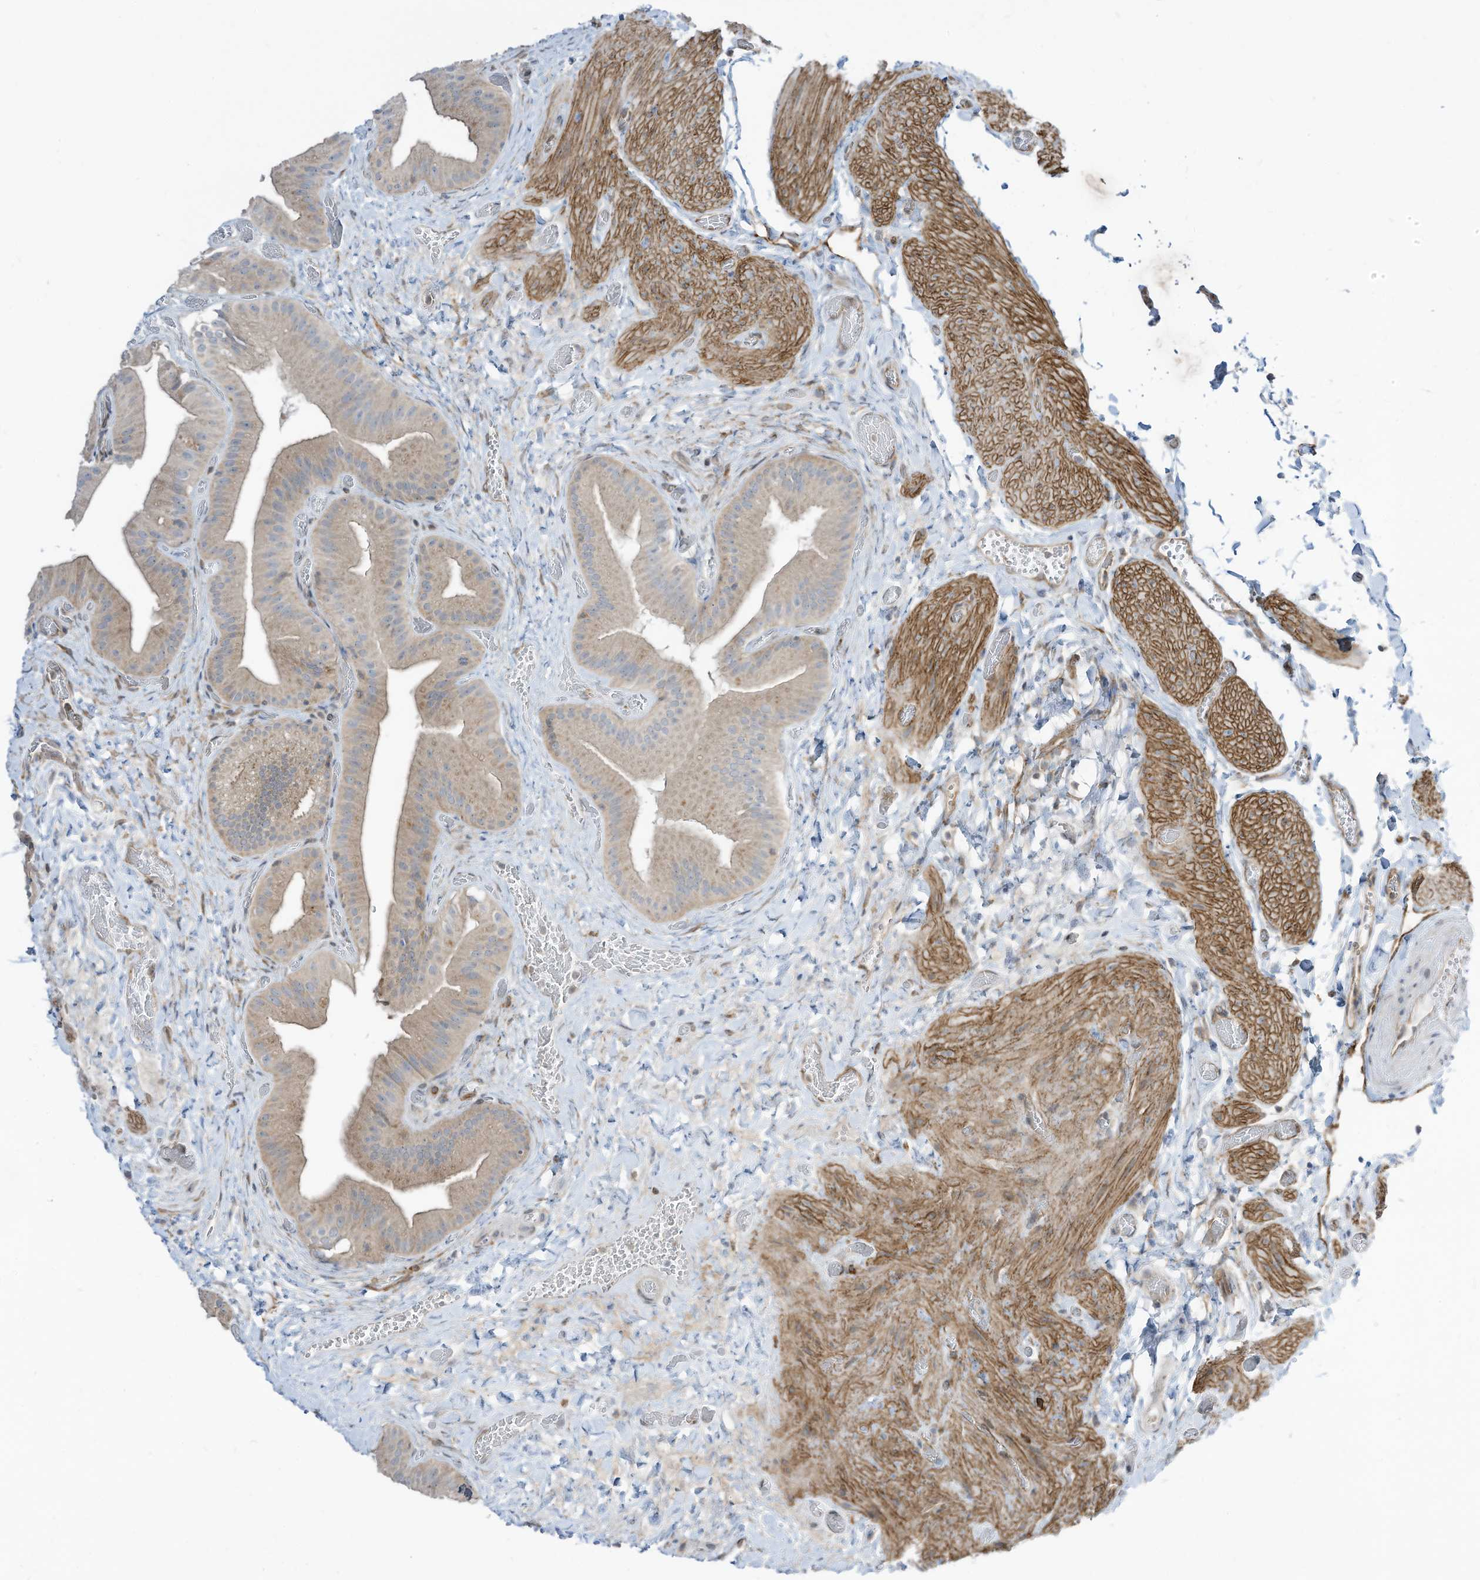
{"staining": {"intensity": "weak", "quantity": ">75%", "location": "cytoplasmic/membranous"}, "tissue": "gallbladder", "cell_type": "Glandular cells", "image_type": "normal", "snomed": [{"axis": "morphology", "description": "Normal tissue, NOS"}, {"axis": "topography", "description": "Gallbladder"}], "caption": "This image reveals benign gallbladder stained with immunohistochemistry to label a protein in brown. The cytoplasmic/membranous of glandular cells show weak positivity for the protein. Nuclei are counter-stained blue.", "gene": "DZIP3", "patient": {"sex": "female", "age": 64}}